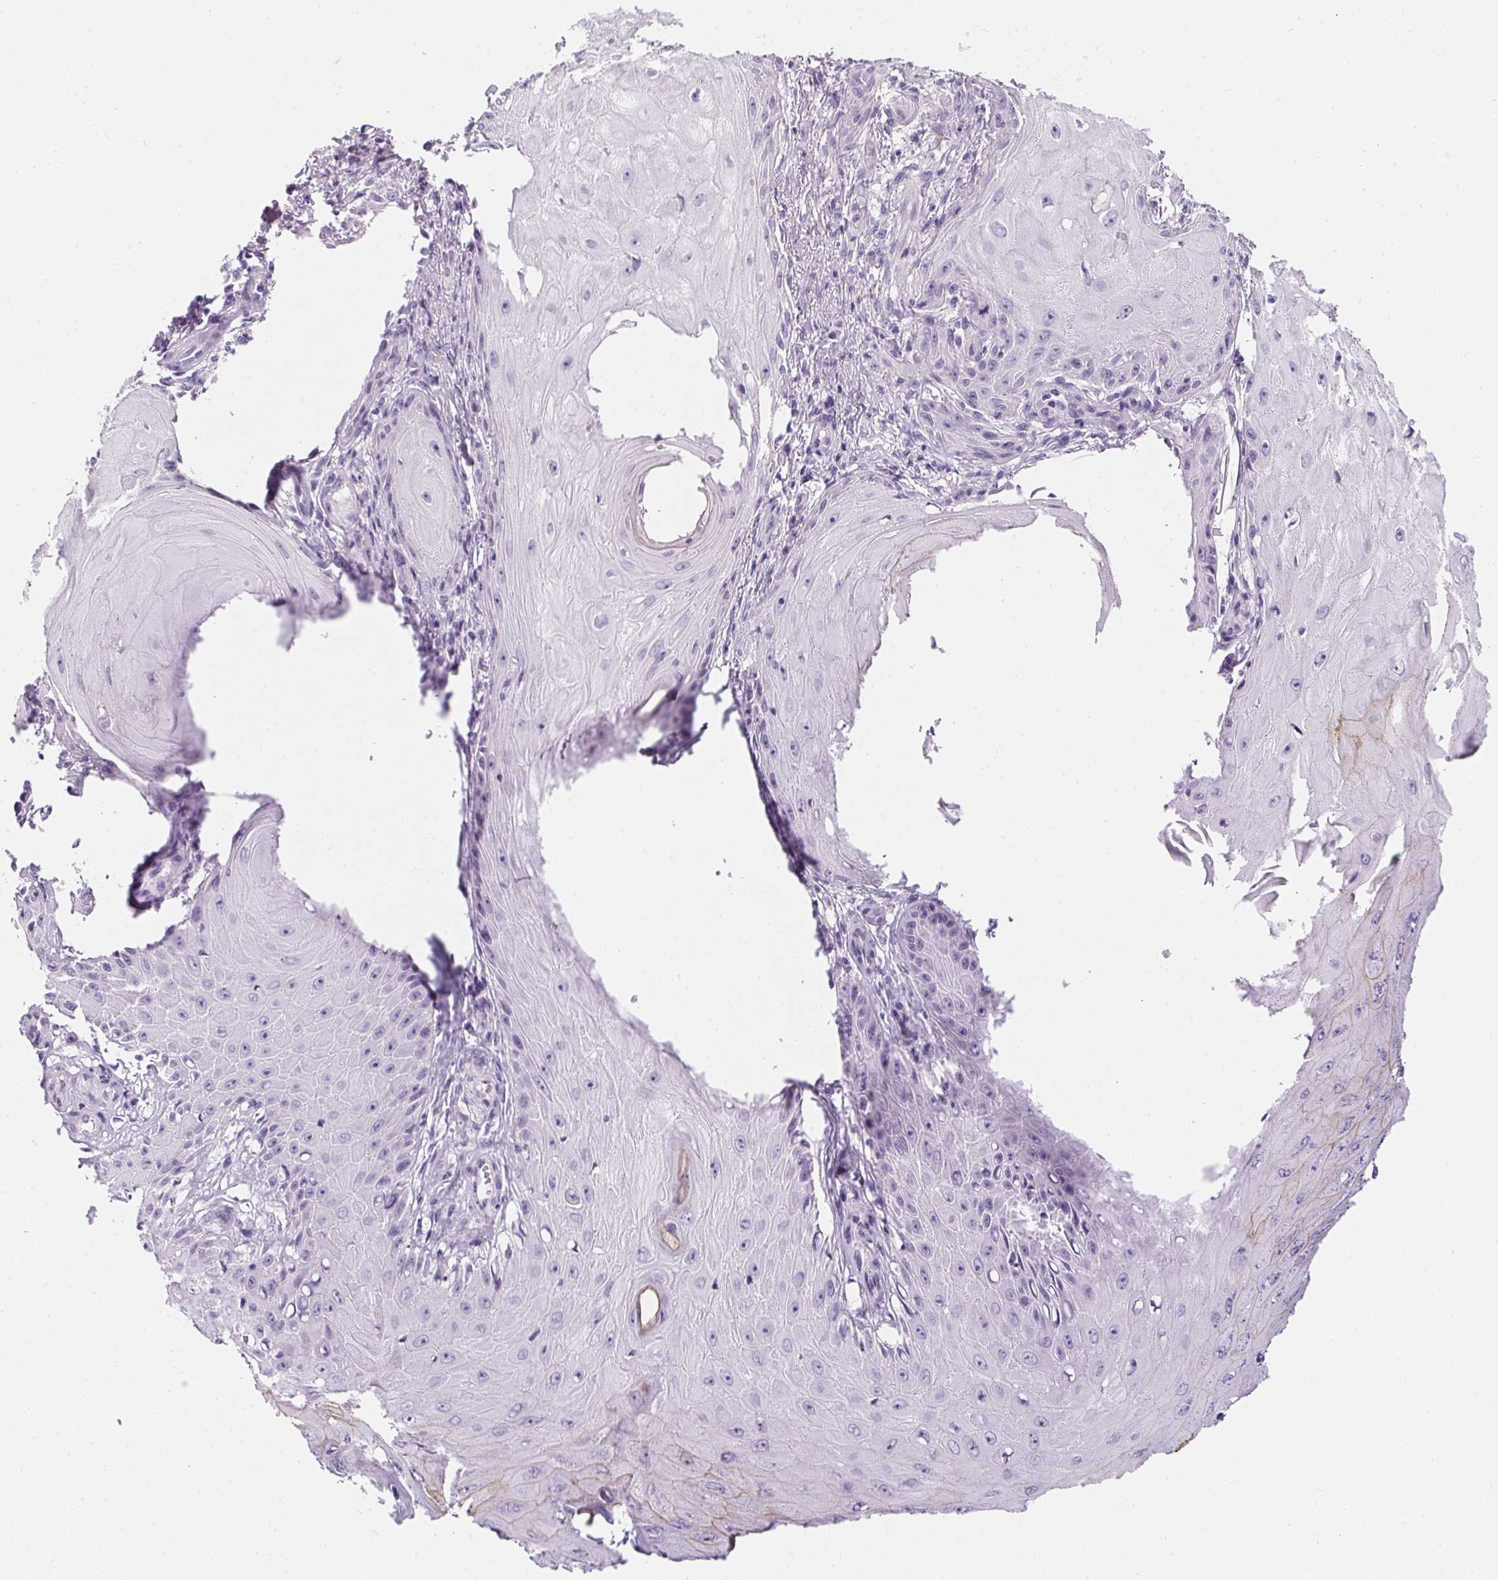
{"staining": {"intensity": "negative", "quantity": "none", "location": "none"}, "tissue": "skin cancer", "cell_type": "Tumor cells", "image_type": "cancer", "snomed": [{"axis": "morphology", "description": "Squamous cell carcinoma, NOS"}, {"axis": "topography", "description": "Skin"}], "caption": "Immunohistochemistry image of human skin squamous cell carcinoma stained for a protein (brown), which displays no positivity in tumor cells.", "gene": "AQP5", "patient": {"sex": "female", "age": 77}}